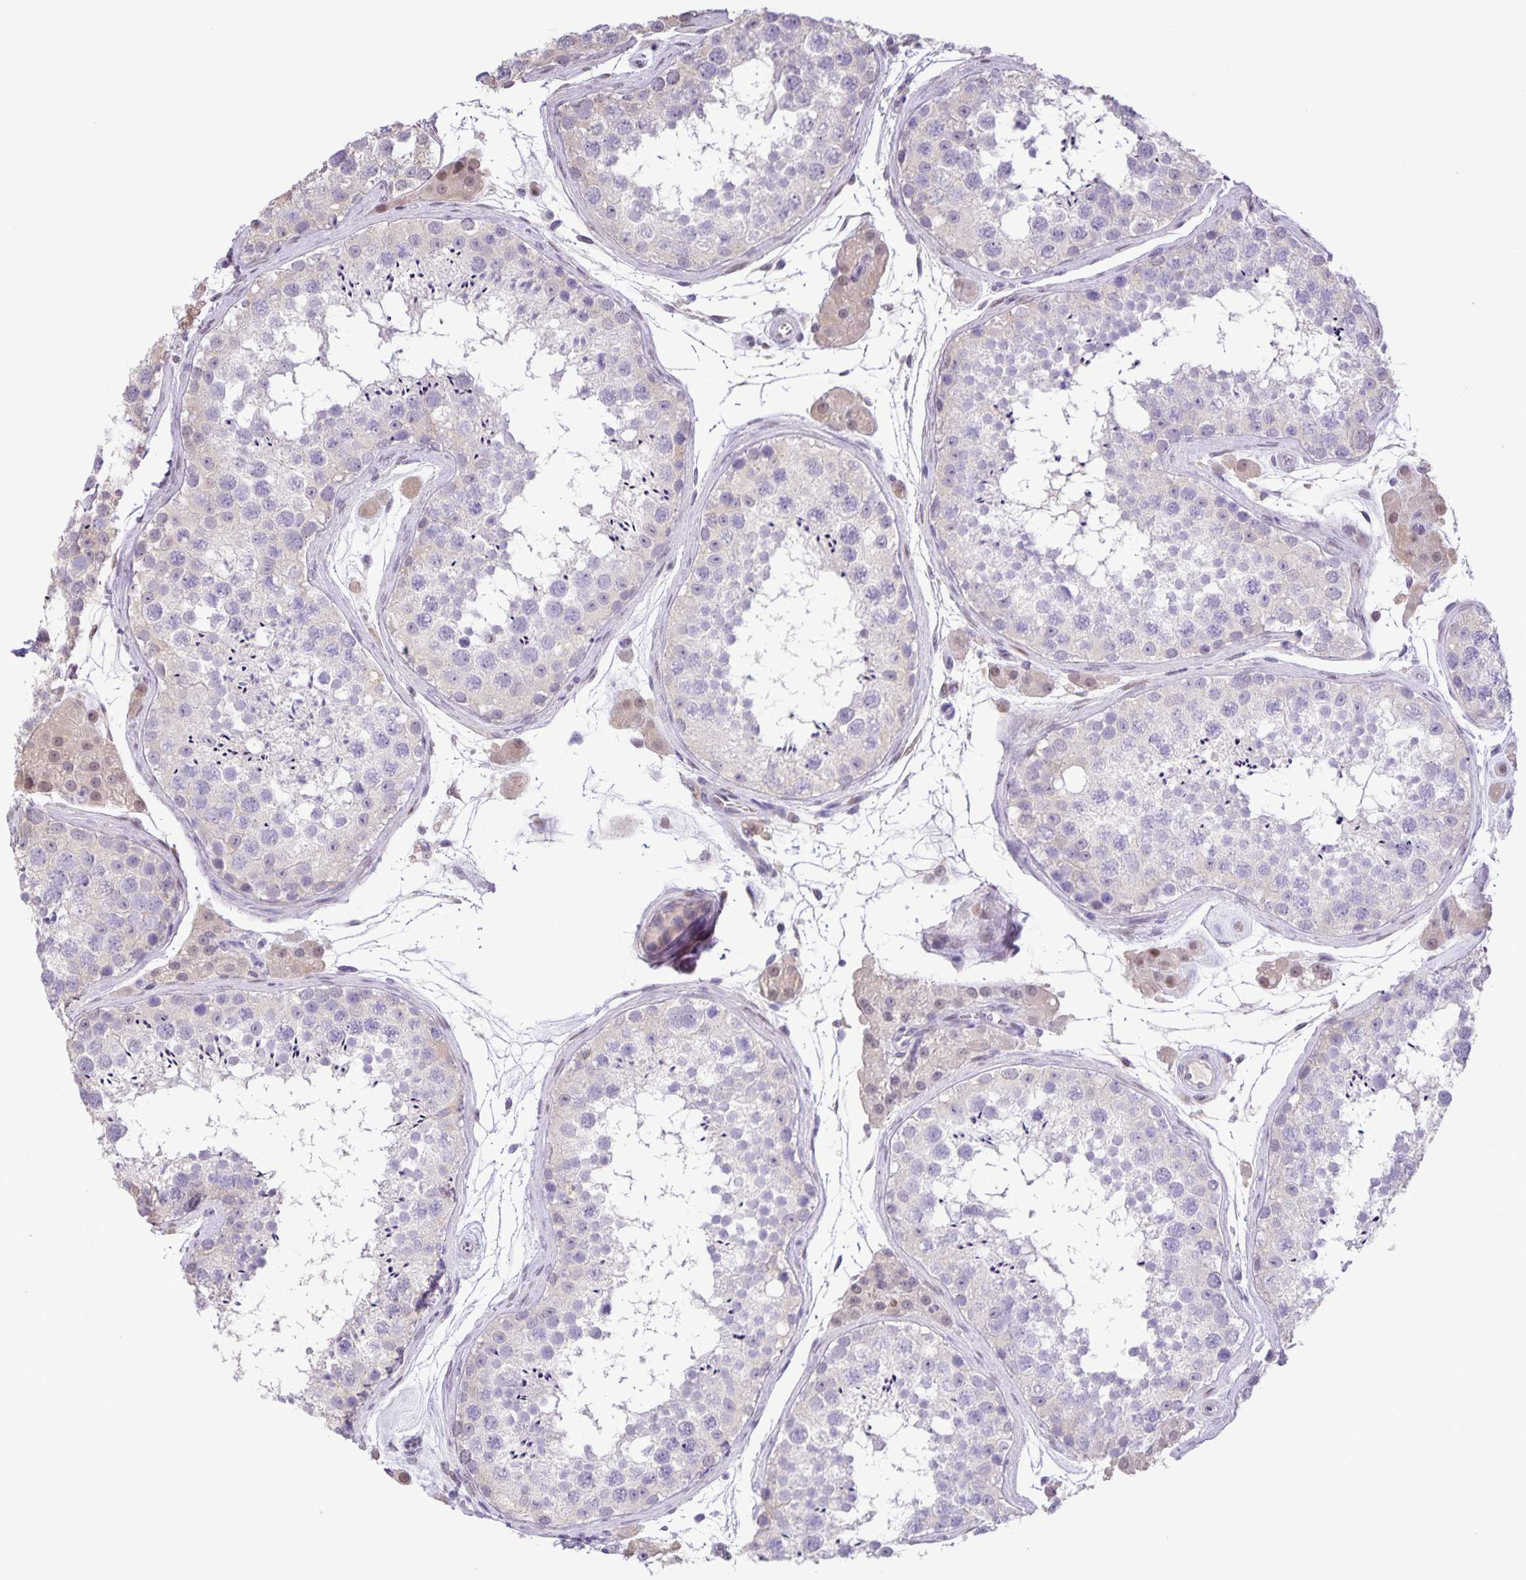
{"staining": {"intensity": "negative", "quantity": "none", "location": "none"}, "tissue": "testis", "cell_type": "Cells in seminiferous ducts", "image_type": "normal", "snomed": [{"axis": "morphology", "description": "Normal tissue, NOS"}, {"axis": "topography", "description": "Testis"}], "caption": "An immunohistochemistry (IHC) micrograph of normal testis is shown. There is no staining in cells in seminiferous ducts of testis. The staining was performed using DAB (3,3'-diaminobenzidine) to visualize the protein expression in brown, while the nuclei were stained in blue with hematoxylin (Magnification: 20x).", "gene": "ONECUT2", "patient": {"sex": "male", "age": 41}}